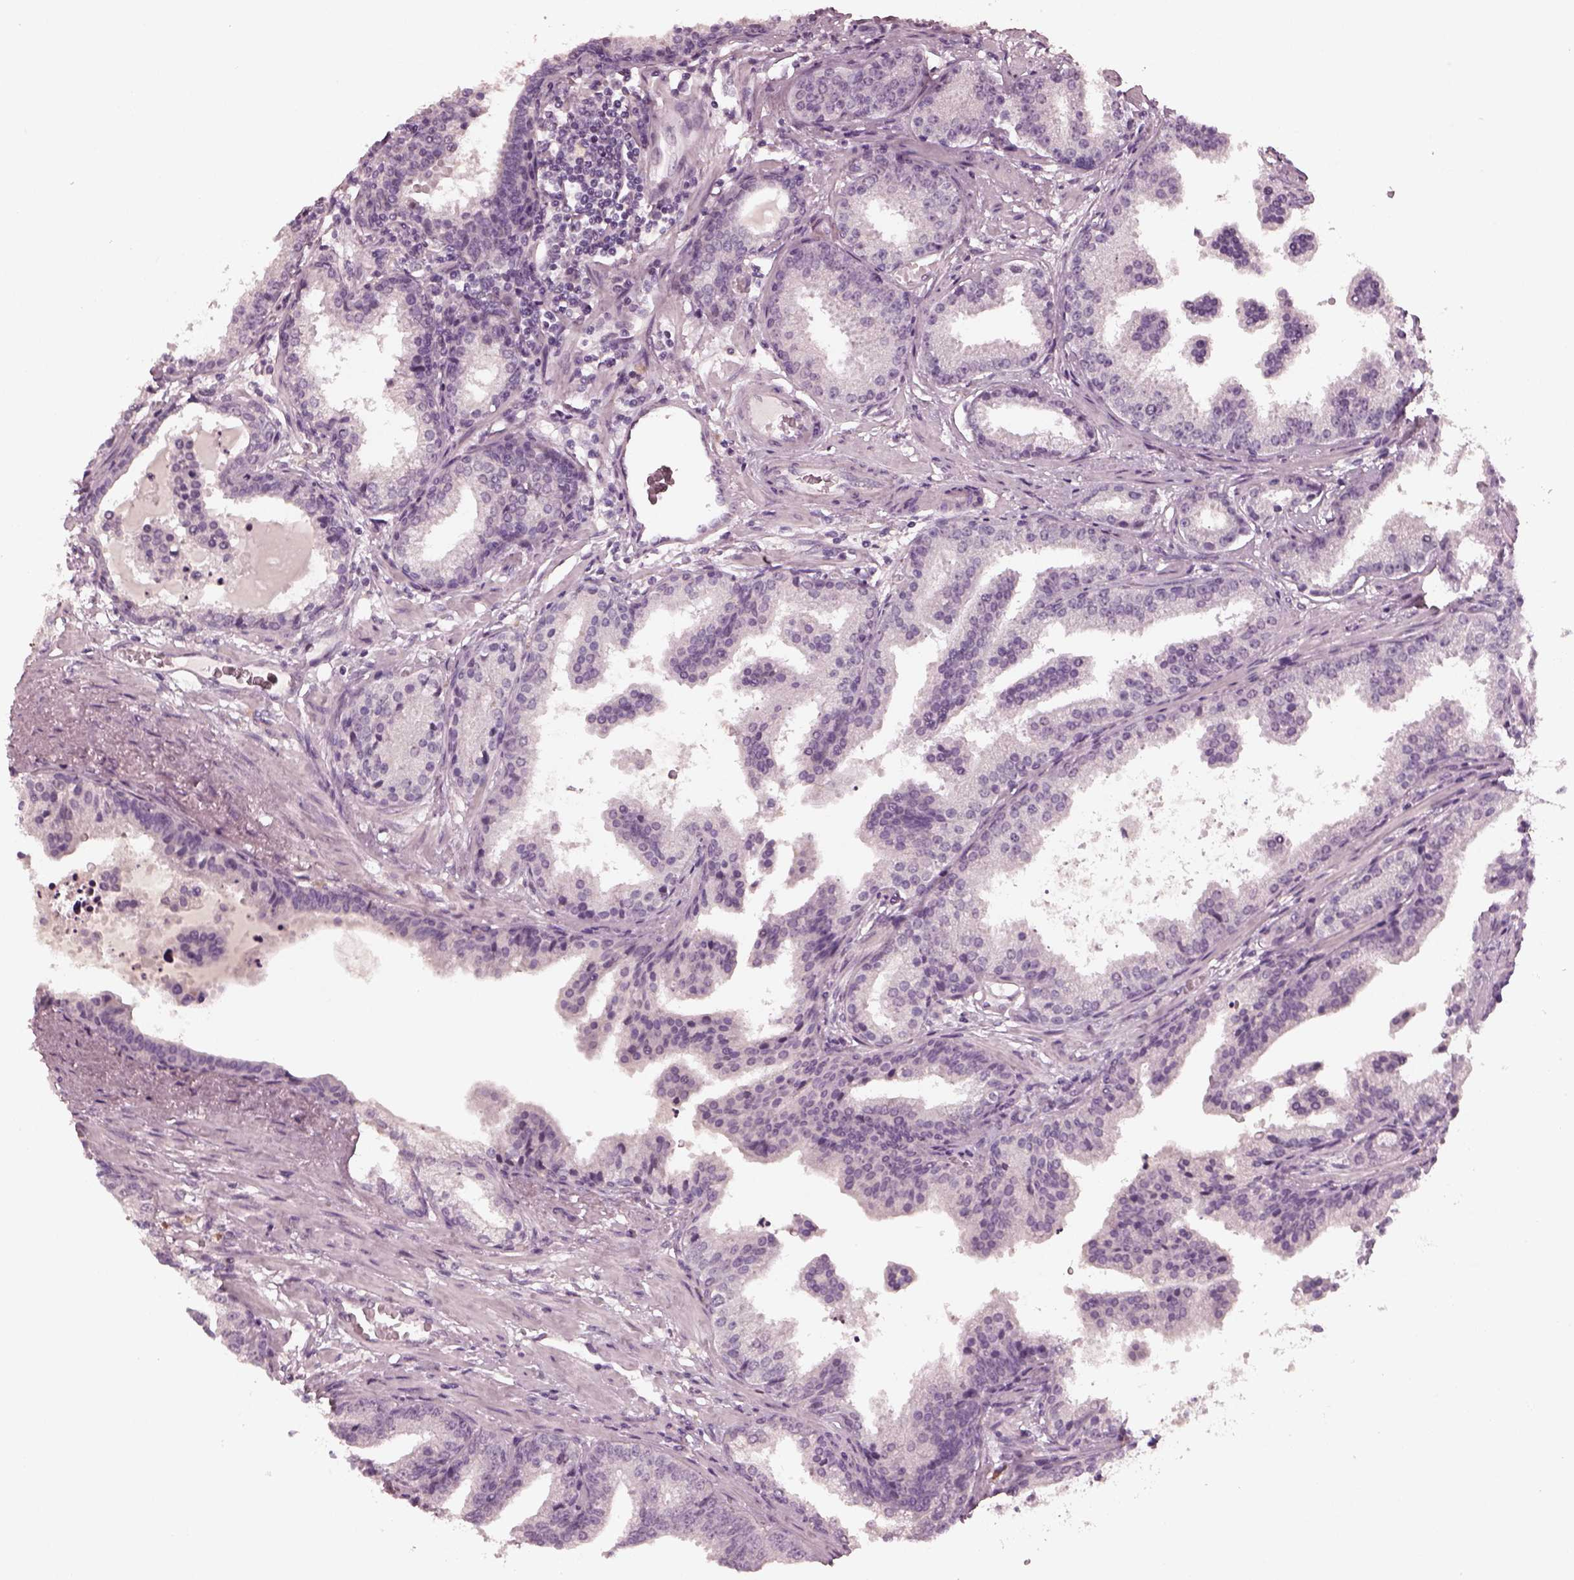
{"staining": {"intensity": "negative", "quantity": "none", "location": "none"}, "tissue": "prostate cancer", "cell_type": "Tumor cells", "image_type": "cancer", "snomed": [{"axis": "morphology", "description": "Adenocarcinoma, NOS"}, {"axis": "topography", "description": "Prostate"}], "caption": "A histopathology image of adenocarcinoma (prostate) stained for a protein demonstrates no brown staining in tumor cells.", "gene": "RCVRN", "patient": {"sex": "male", "age": 64}}